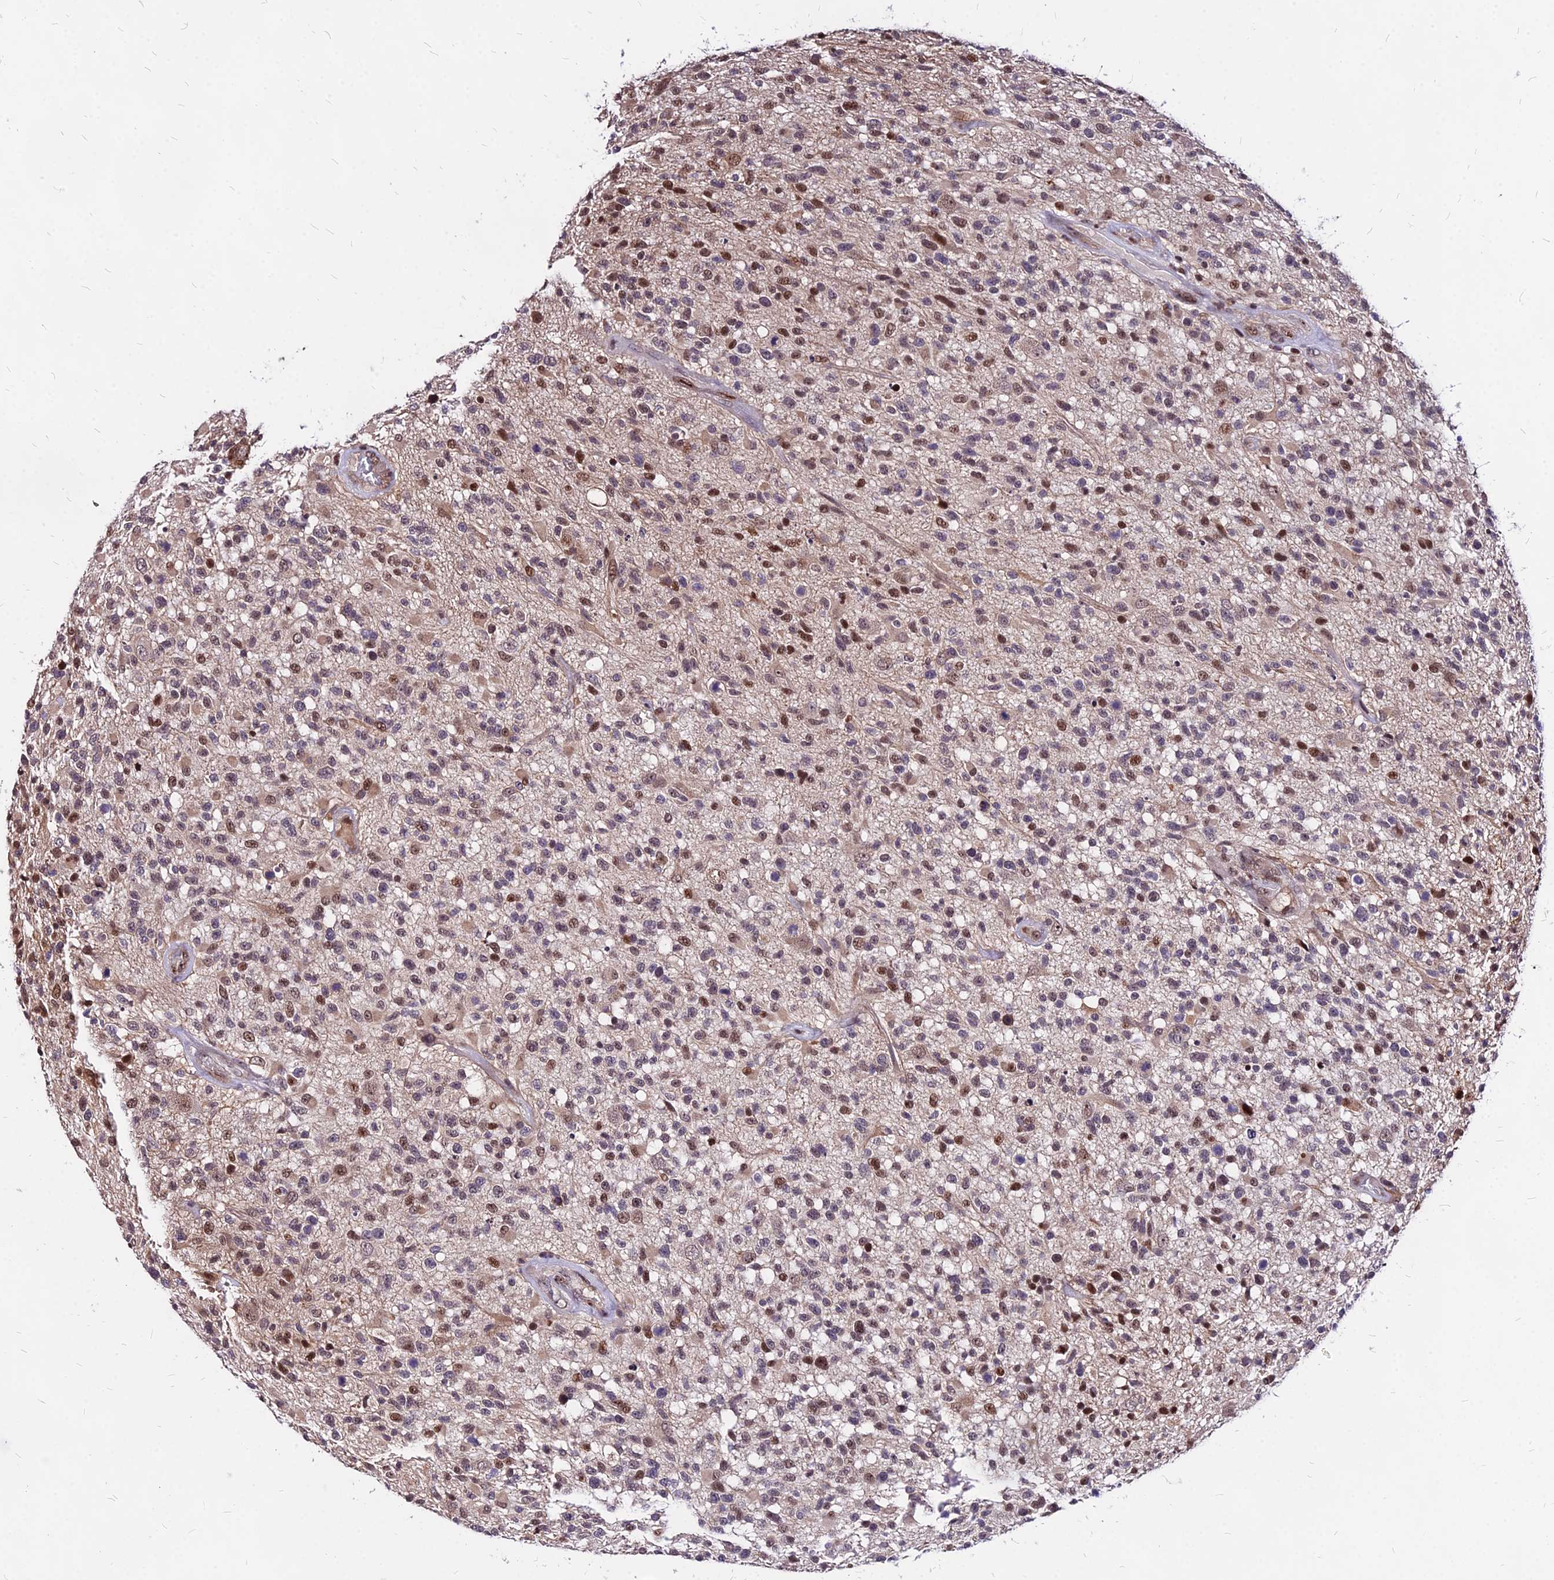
{"staining": {"intensity": "moderate", "quantity": "<25%", "location": "nuclear"}, "tissue": "glioma", "cell_type": "Tumor cells", "image_type": "cancer", "snomed": [{"axis": "morphology", "description": "Glioma, malignant, High grade"}, {"axis": "morphology", "description": "Glioblastoma, NOS"}, {"axis": "topography", "description": "Brain"}], "caption": "Protein staining of malignant glioma (high-grade) tissue reveals moderate nuclear positivity in approximately <25% of tumor cells. The protein is shown in brown color, while the nuclei are stained blue.", "gene": "DDX55", "patient": {"sex": "male", "age": 60}}